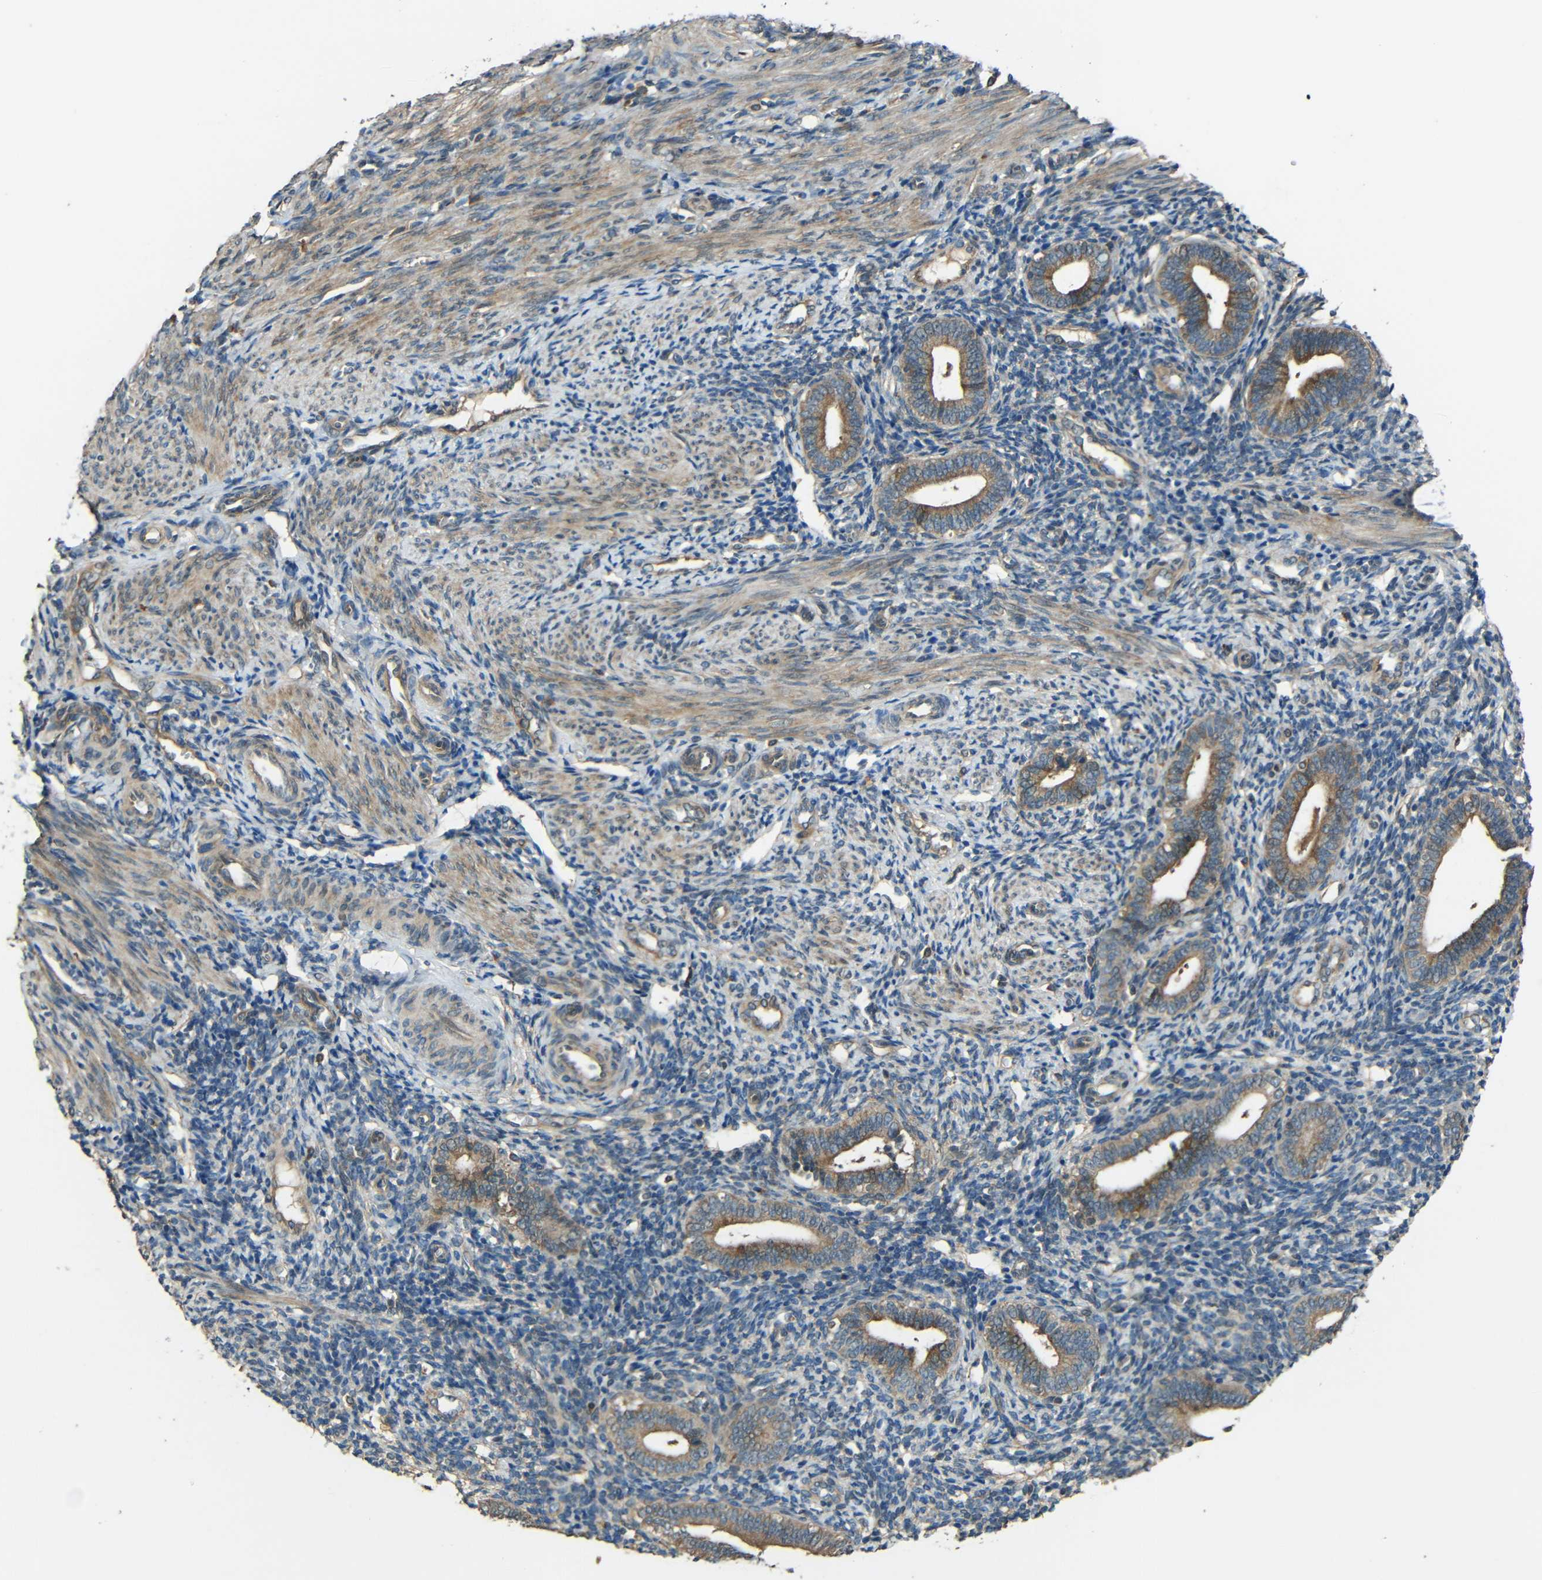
{"staining": {"intensity": "weak", "quantity": "25%-75%", "location": "cytoplasmic/membranous"}, "tissue": "endometrium", "cell_type": "Cells in endometrial stroma", "image_type": "normal", "snomed": [{"axis": "morphology", "description": "Normal tissue, NOS"}, {"axis": "topography", "description": "Uterus"}, {"axis": "topography", "description": "Endometrium"}], "caption": "Weak cytoplasmic/membranous protein positivity is seen in approximately 25%-75% of cells in endometrial stroma in endometrium. (IHC, brightfield microscopy, high magnification).", "gene": "ACACA", "patient": {"sex": "female", "age": 33}}